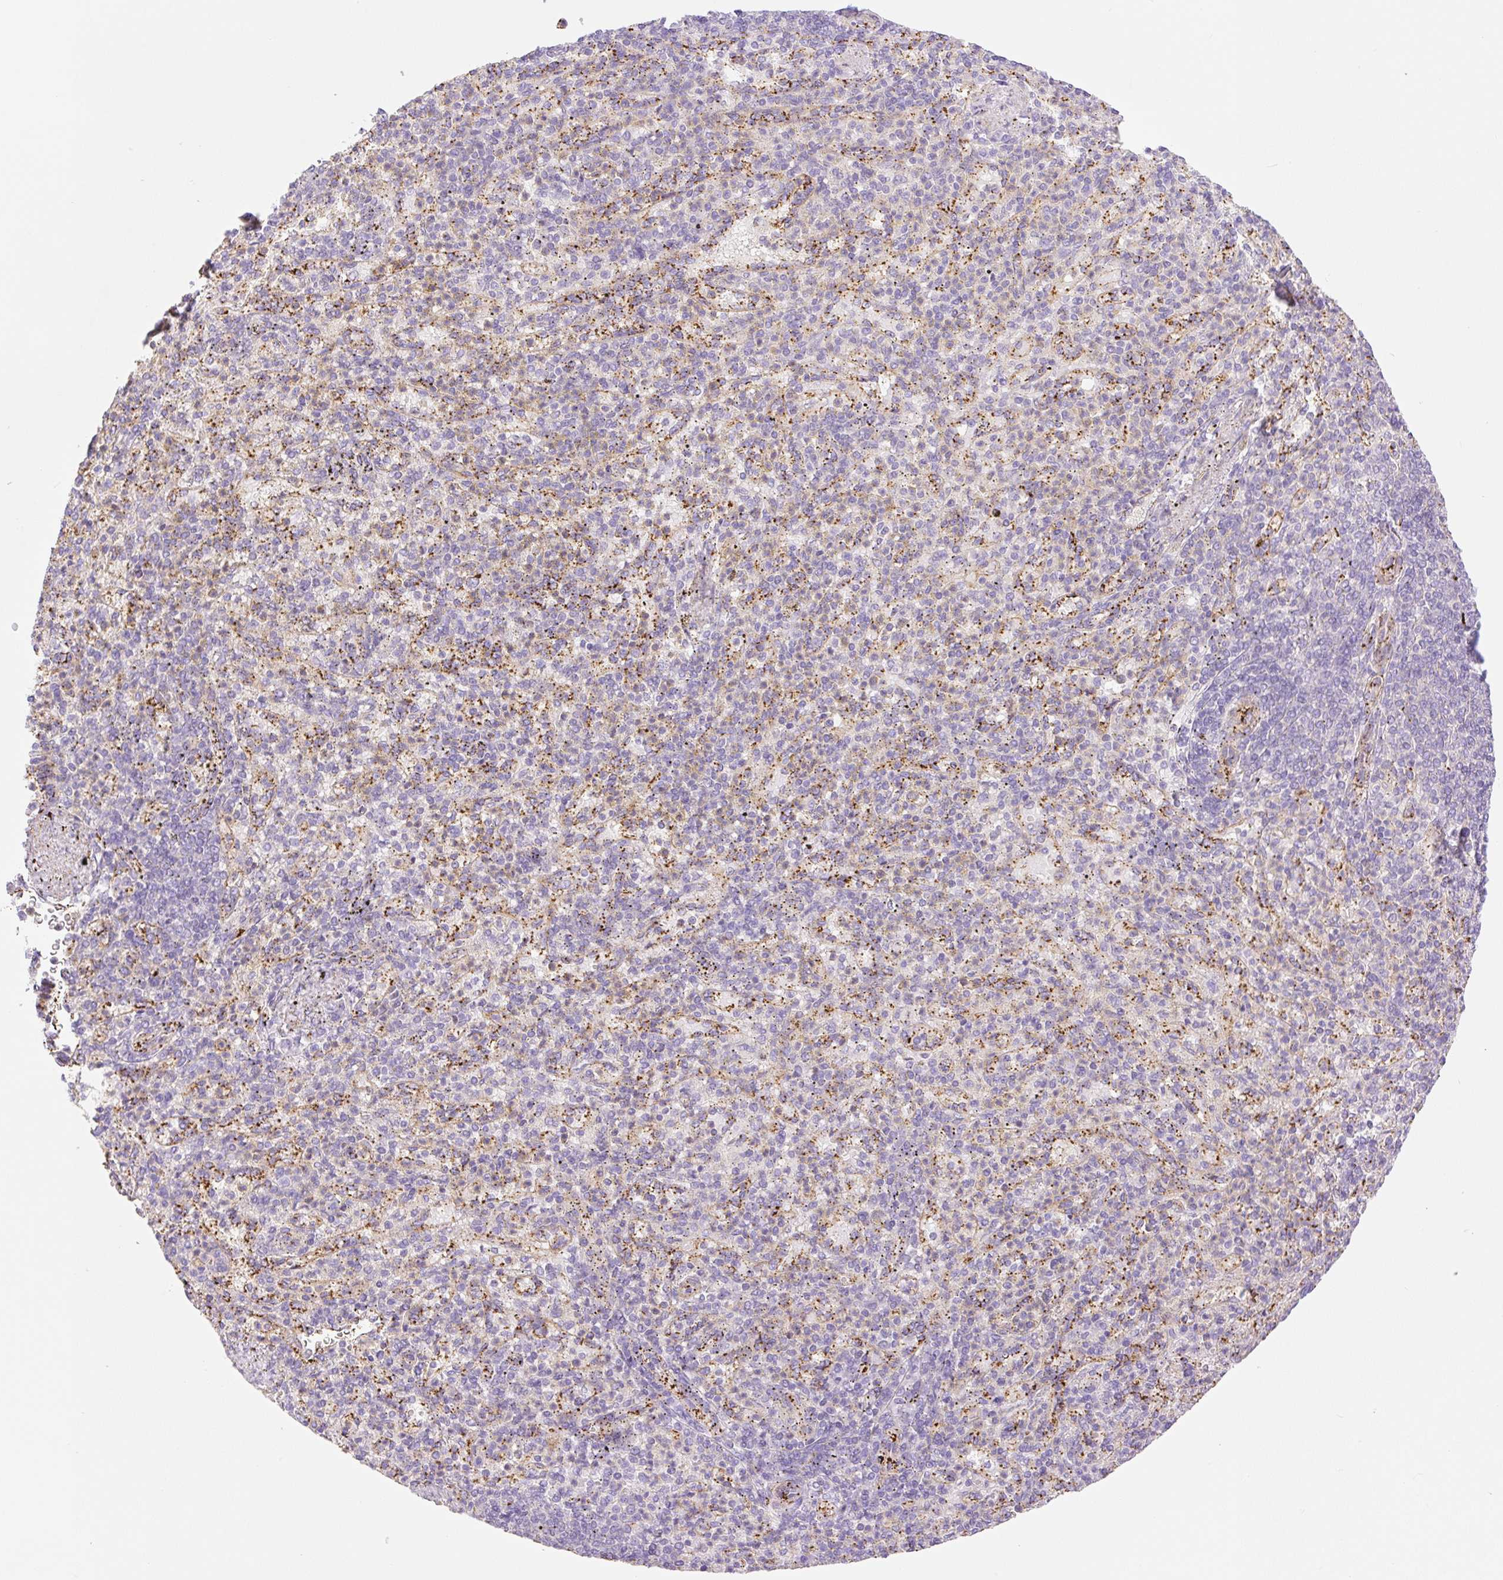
{"staining": {"intensity": "negative", "quantity": "none", "location": "none"}, "tissue": "spleen", "cell_type": "Cells in red pulp", "image_type": "normal", "snomed": [{"axis": "morphology", "description": "Normal tissue, NOS"}, {"axis": "topography", "description": "Spleen"}], "caption": "This is an immunohistochemistry image of unremarkable human spleen. There is no expression in cells in red pulp.", "gene": "EHD1", "patient": {"sex": "female", "age": 74}}